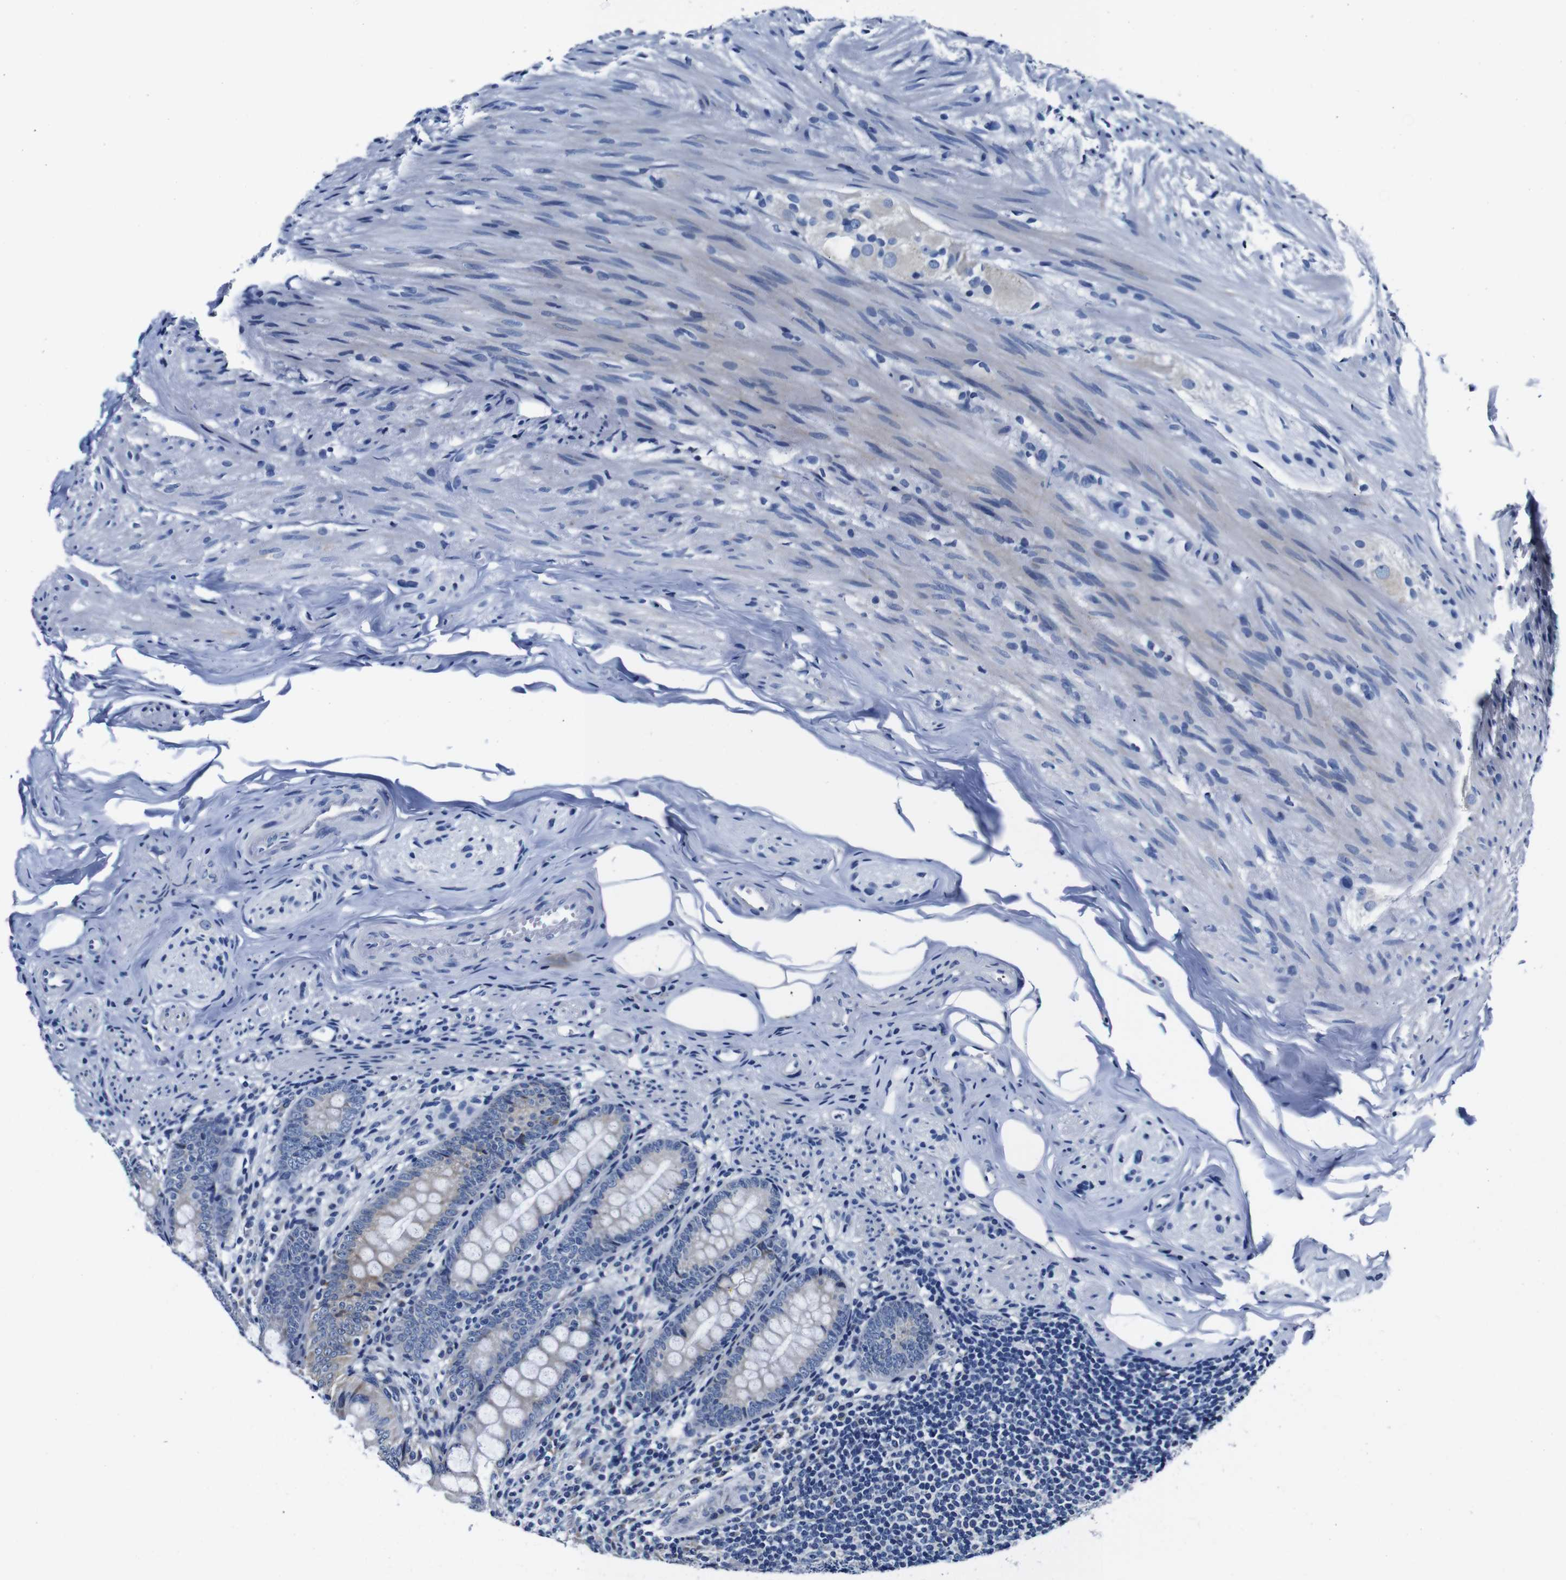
{"staining": {"intensity": "weak", "quantity": "<25%", "location": "cytoplasmic/membranous"}, "tissue": "appendix", "cell_type": "Glandular cells", "image_type": "normal", "snomed": [{"axis": "morphology", "description": "Normal tissue, NOS"}, {"axis": "topography", "description": "Appendix"}], "caption": "Human appendix stained for a protein using IHC exhibits no positivity in glandular cells.", "gene": "SNX19", "patient": {"sex": "female", "age": 77}}